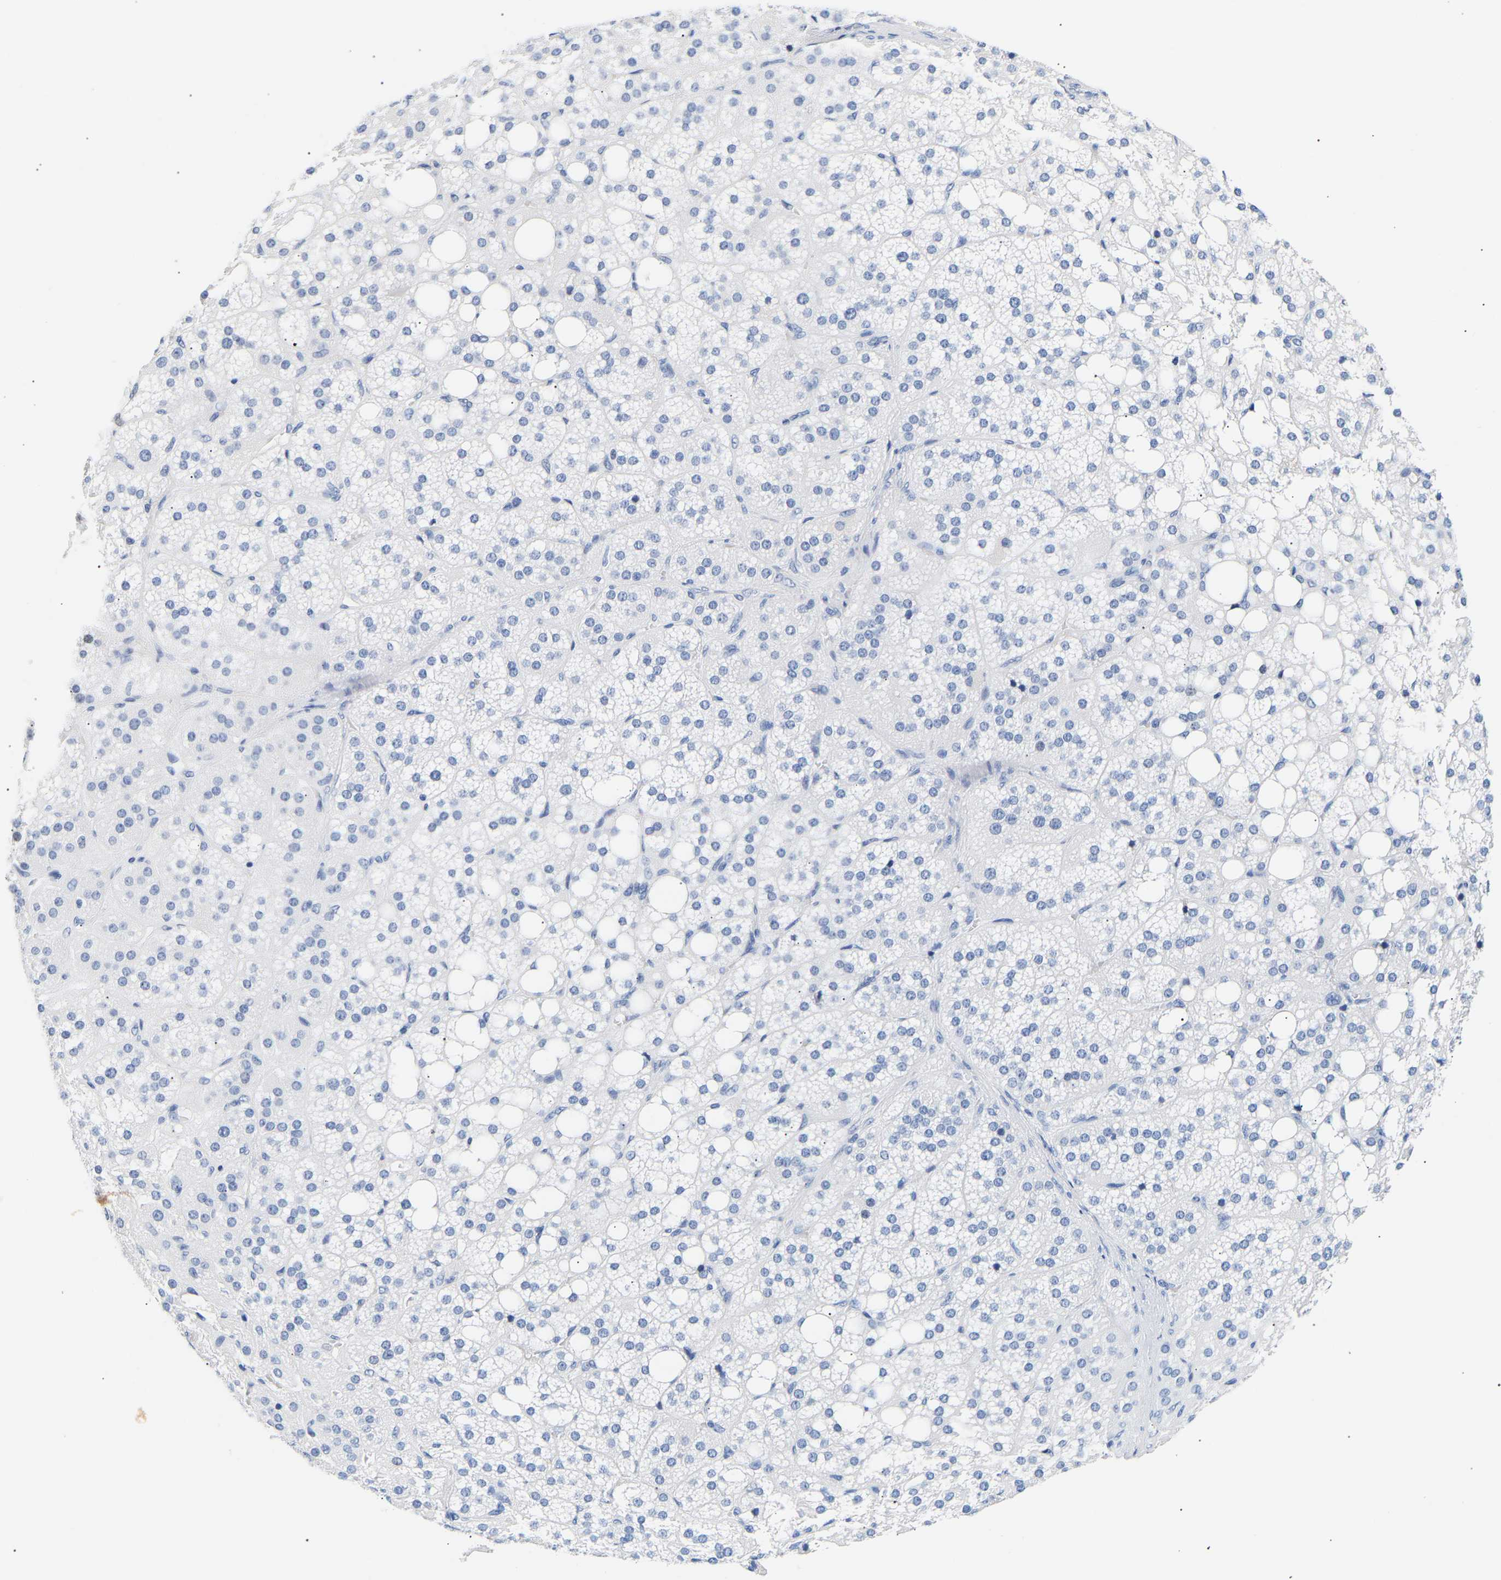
{"staining": {"intensity": "negative", "quantity": "none", "location": "none"}, "tissue": "adrenal gland", "cell_type": "Glandular cells", "image_type": "normal", "snomed": [{"axis": "morphology", "description": "Normal tissue, NOS"}, {"axis": "topography", "description": "Adrenal gland"}], "caption": "This is an immunohistochemistry image of normal adrenal gland. There is no positivity in glandular cells.", "gene": "SPINK2", "patient": {"sex": "female", "age": 59}}